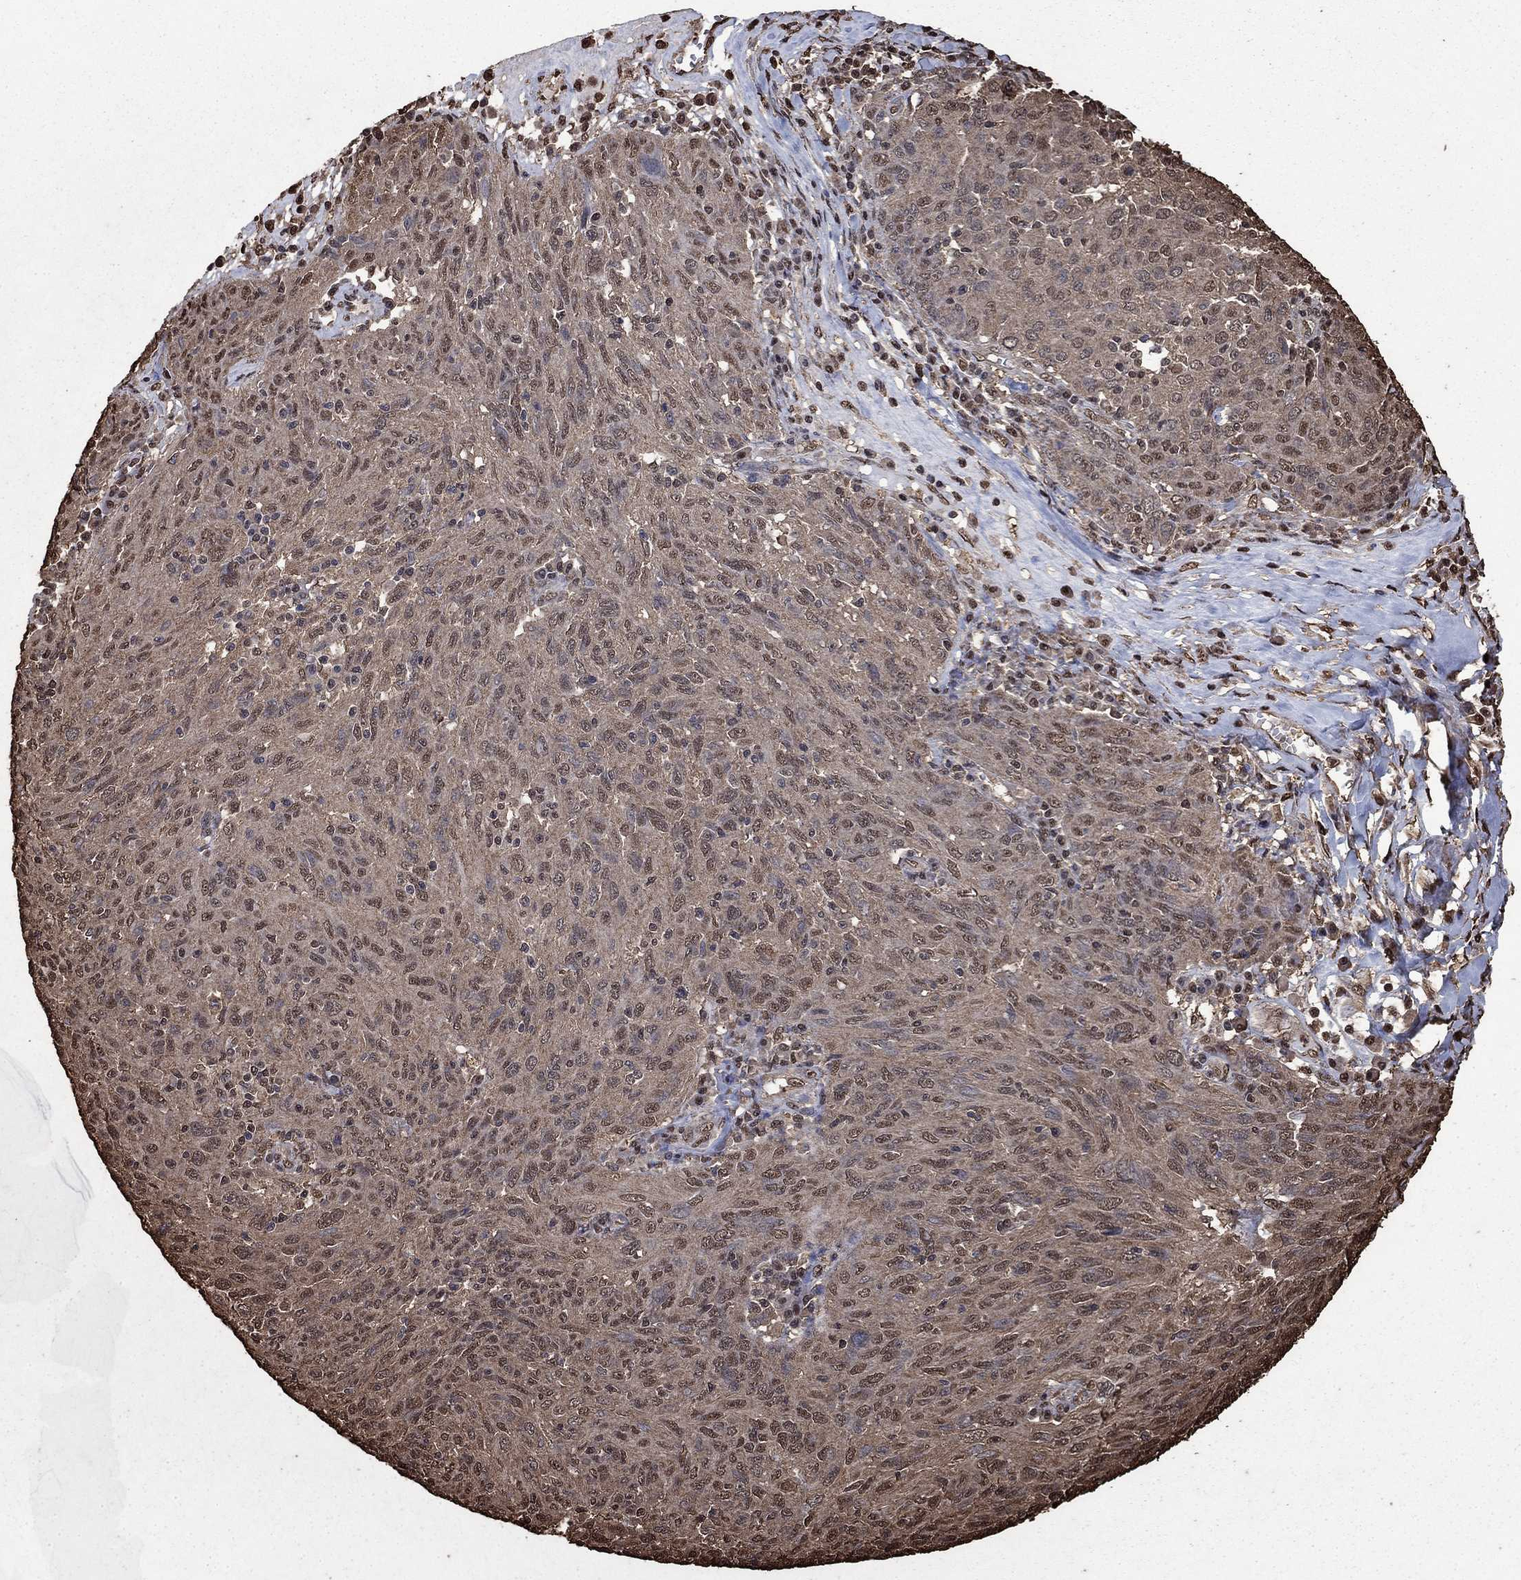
{"staining": {"intensity": "moderate", "quantity": "<25%", "location": "cytoplasmic/membranous,nuclear"}, "tissue": "ovarian cancer", "cell_type": "Tumor cells", "image_type": "cancer", "snomed": [{"axis": "morphology", "description": "Carcinoma, endometroid"}, {"axis": "topography", "description": "Ovary"}], "caption": "Protein staining exhibits moderate cytoplasmic/membranous and nuclear expression in approximately <25% of tumor cells in endometroid carcinoma (ovarian).", "gene": "GAPDH", "patient": {"sex": "female", "age": 50}}